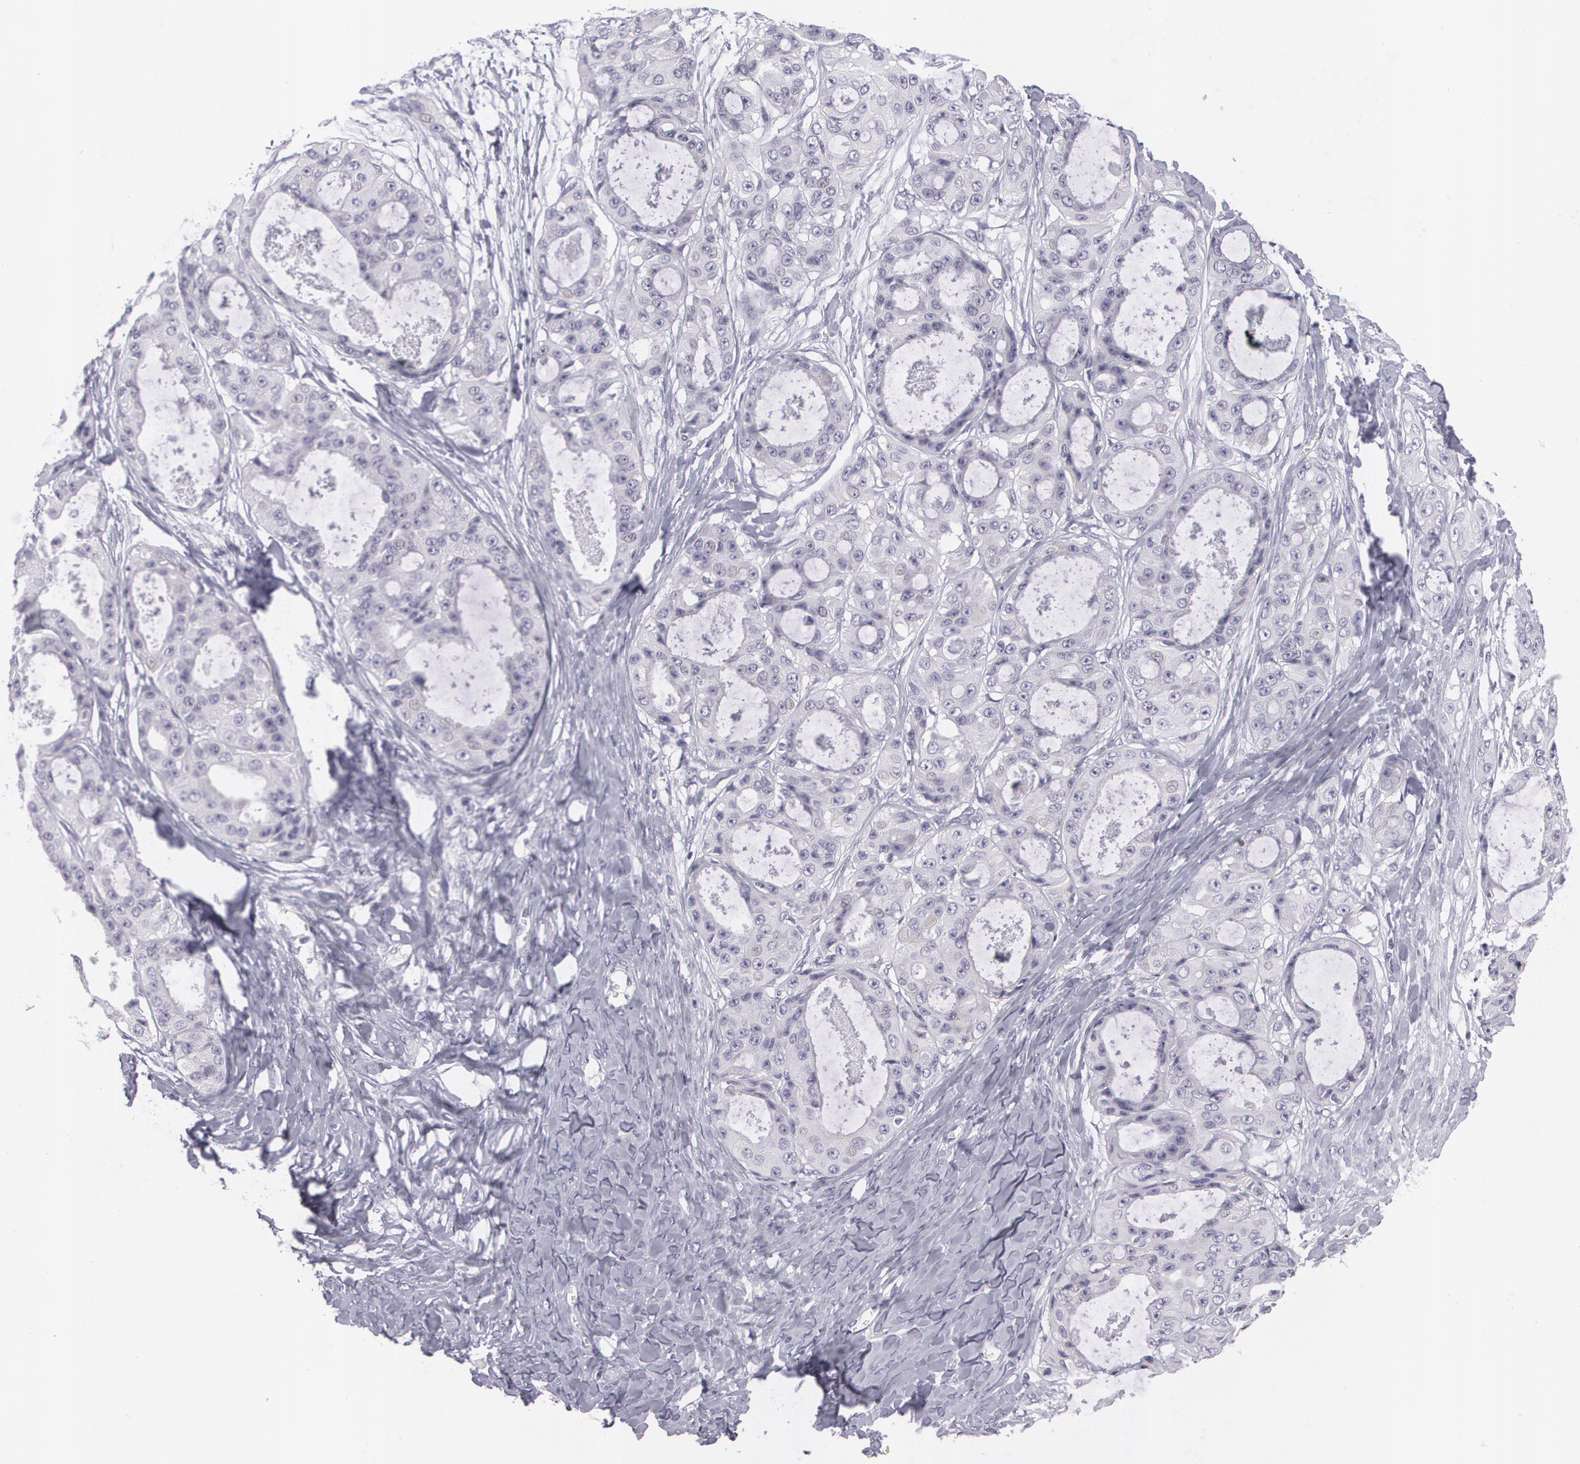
{"staining": {"intensity": "negative", "quantity": "none", "location": "none"}, "tissue": "ovarian cancer", "cell_type": "Tumor cells", "image_type": "cancer", "snomed": [{"axis": "morphology", "description": "Carcinoma, endometroid"}, {"axis": "topography", "description": "Ovary"}], "caption": "High magnification brightfield microscopy of ovarian cancer (endometroid carcinoma) stained with DAB (3,3'-diaminobenzidine) (brown) and counterstained with hematoxylin (blue): tumor cells show no significant staining.", "gene": "MBNL3", "patient": {"sex": "female", "age": 61}}